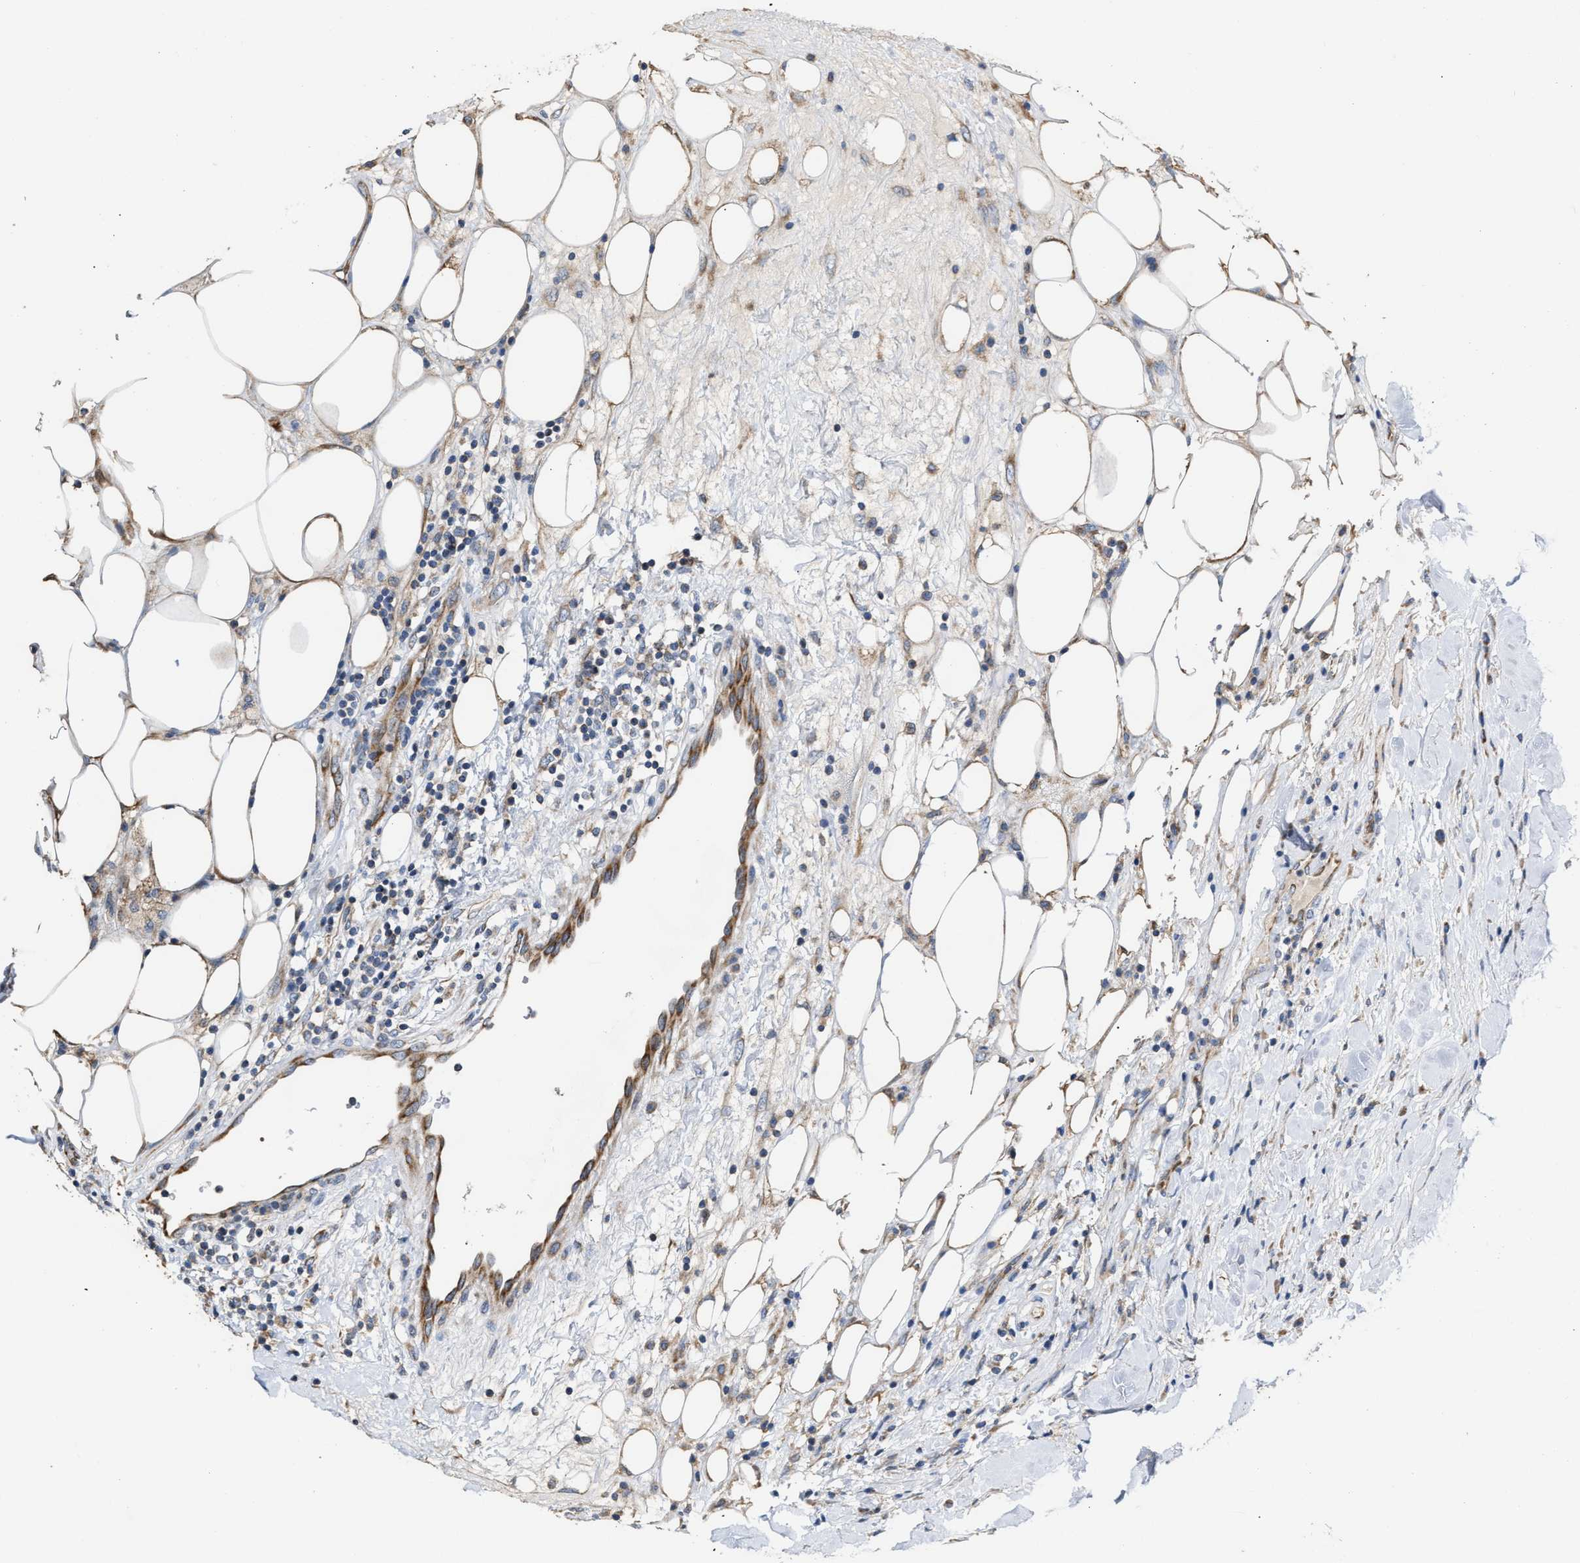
{"staining": {"intensity": "weak", "quantity": ">75%", "location": "cytoplasmic/membranous"}, "tissue": "breast cancer", "cell_type": "Tumor cells", "image_type": "cancer", "snomed": [{"axis": "morphology", "description": "Duct carcinoma"}, {"axis": "topography", "description": "Breast"}], "caption": "Weak cytoplasmic/membranous positivity for a protein is present in about >75% of tumor cells of invasive ductal carcinoma (breast) using immunohistochemistry (IHC).", "gene": "MALSU1", "patient": {"sex": "female", "age": 37}}